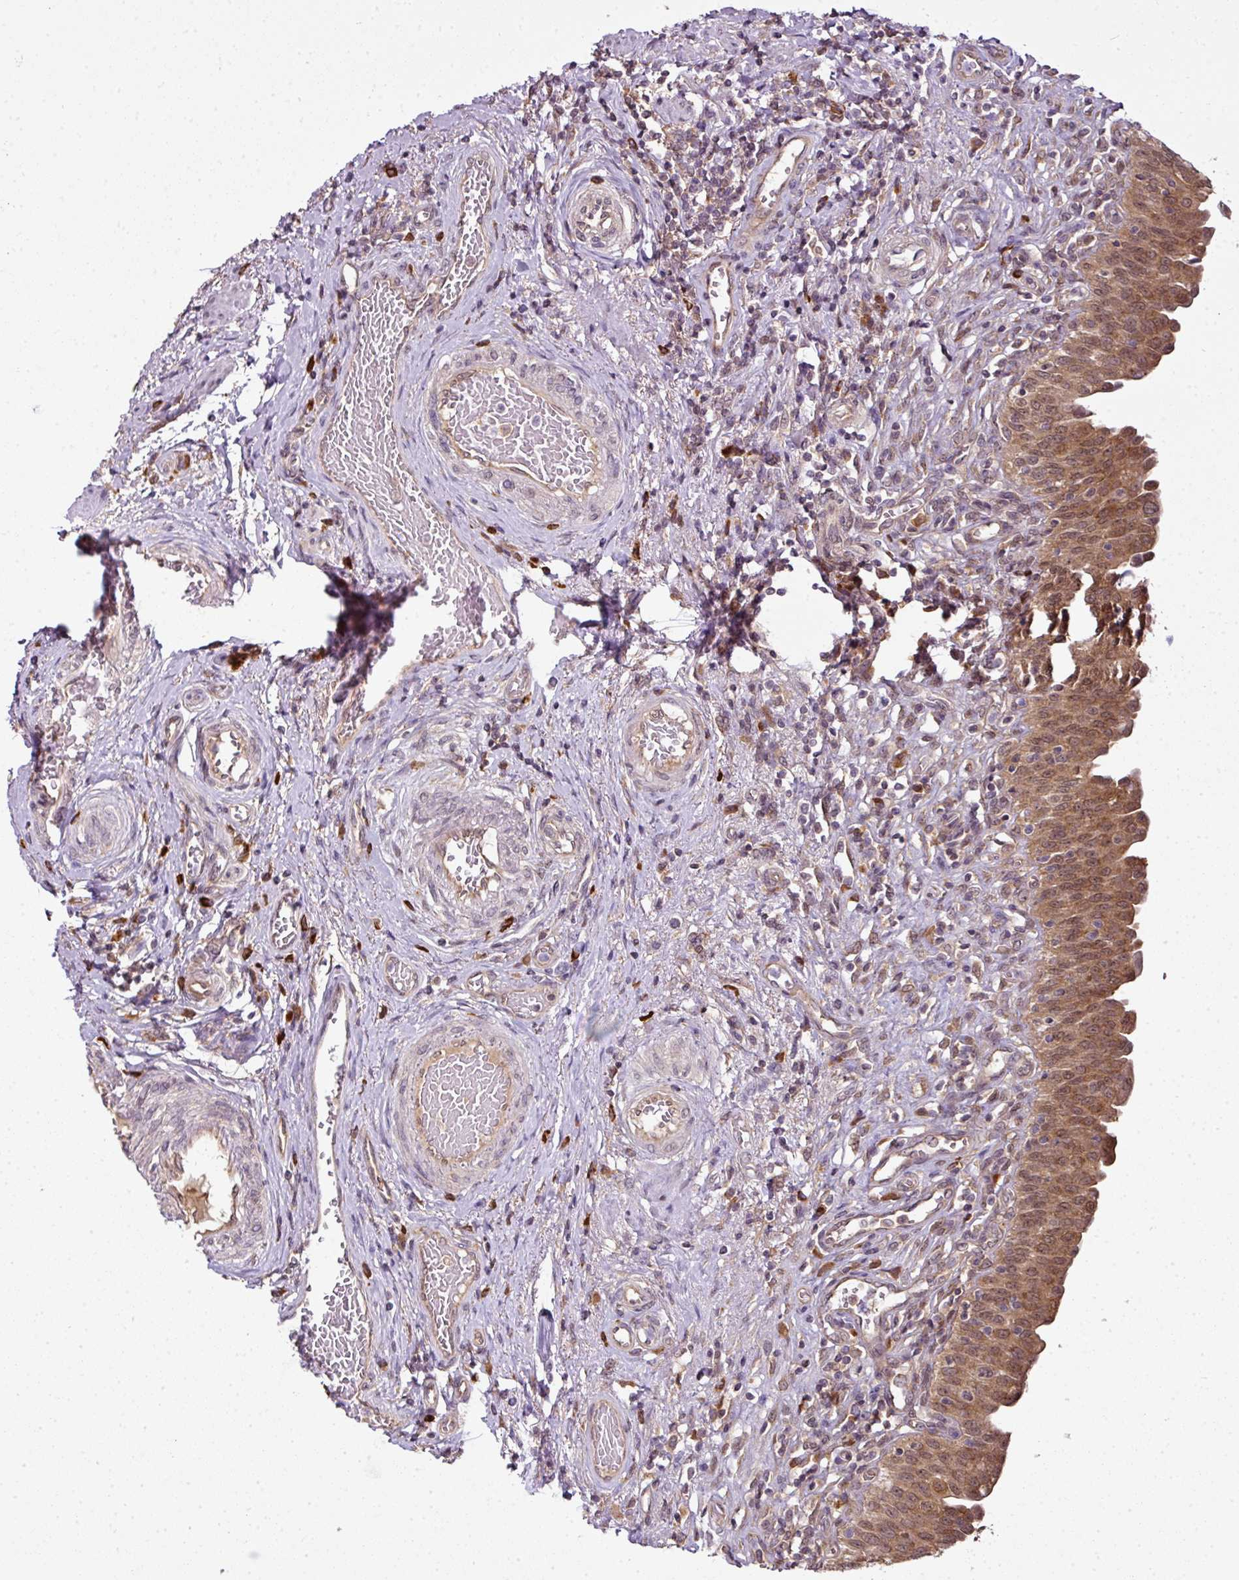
{"staining": {"intensity": "moderate", "quantity": ">75%", "location": "cytoplasmic/membranous,nuclear"}, "tissue": "urinary bladder", "cell_type": "Urothelial cells", "image_type": "normal", "snomed": [{"axis": "morphology", "description": "Normal tissue, NOS"}, {"axis": "topography", "description": "Urinary bladder"}], "caption": "A micrograph of urinary bladder stained for a protein exhibits moderate cytoplasmic/membranous,nuclear brown staining in urothelial cells. Immunohistochemistry stains the protein of interest in brown and the nuclei are stained blue.", "gene": "RBM14", "patient": {"sex": "male", "age": 71}}